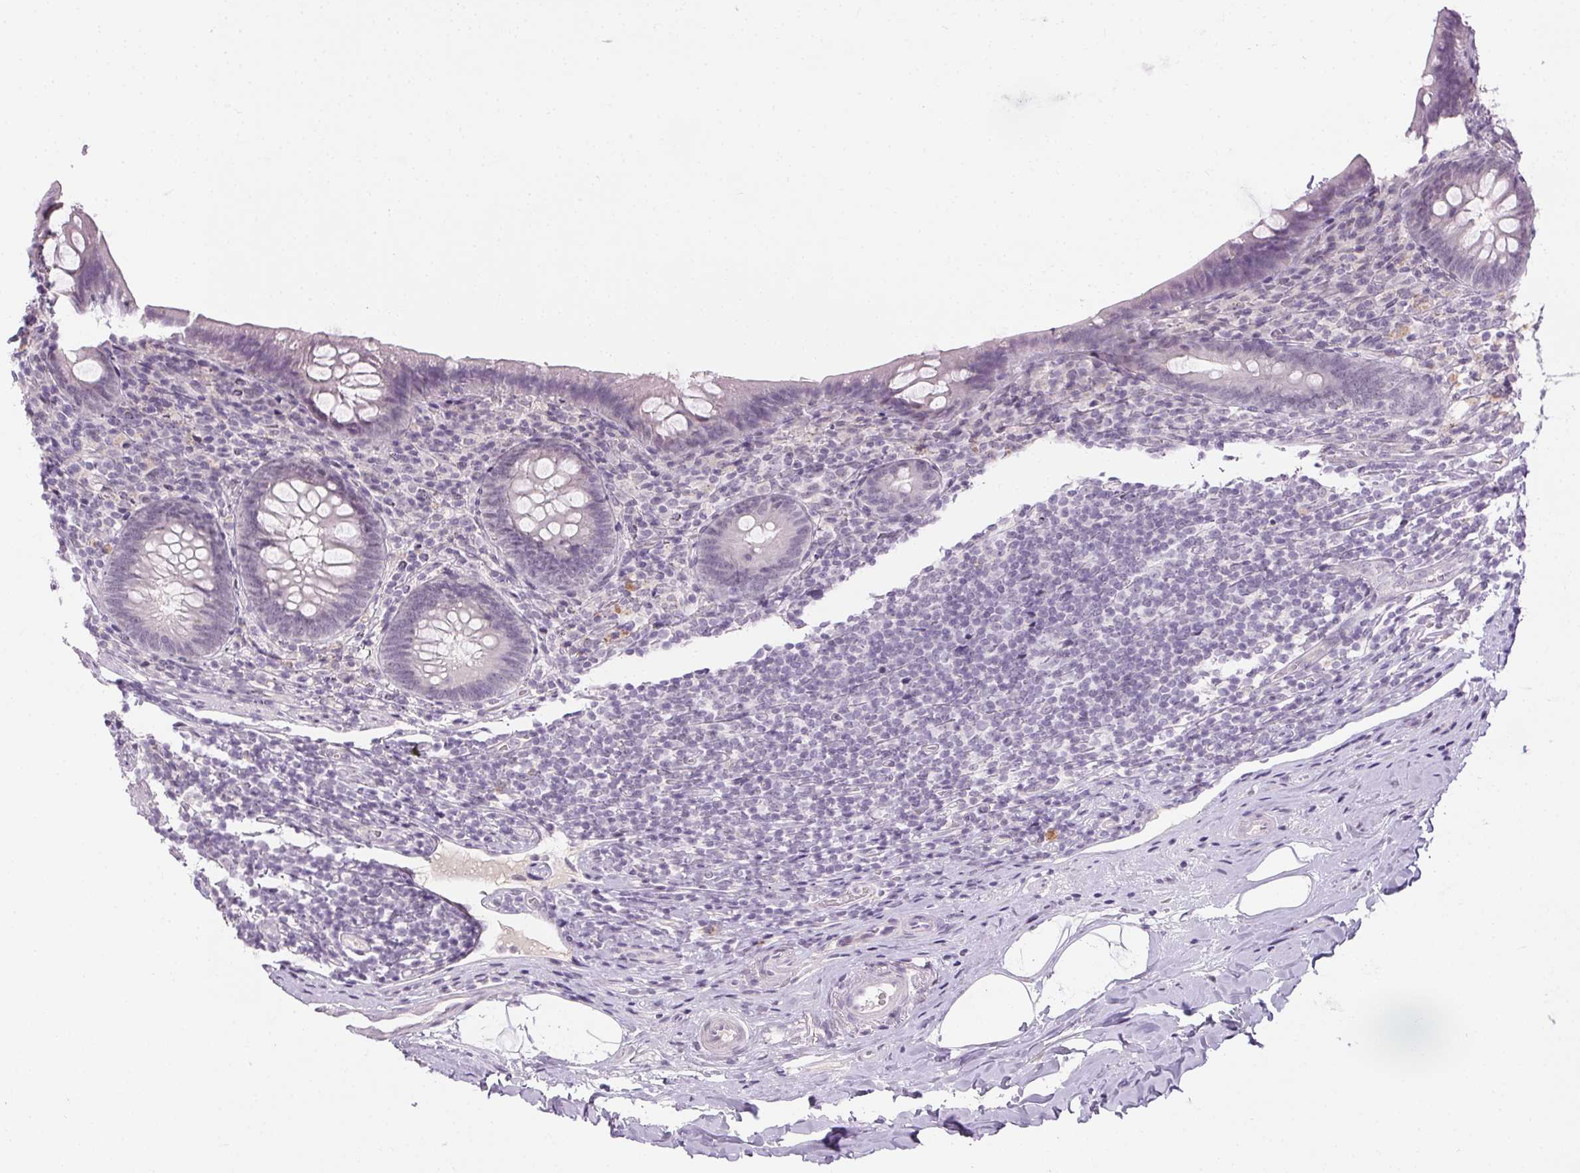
{"staining": {"intensity": "negative", "quantity": "none", "location": "none"}, "tissue": "appendix", "cell_type": "Glandular cells", "image_type": "normal", "snomed": [{"axis": "morphology", "description": "Normal tissue, NOS"}, {"axis": "topography", "description": "Appendix"}], "caption": "Immunohistochemistry (IHC) of unremarkable appendix demonstrates no staining in glandular cells.", "gene": "FAM168A", "patient": {"sex": "male", "age": 47}}